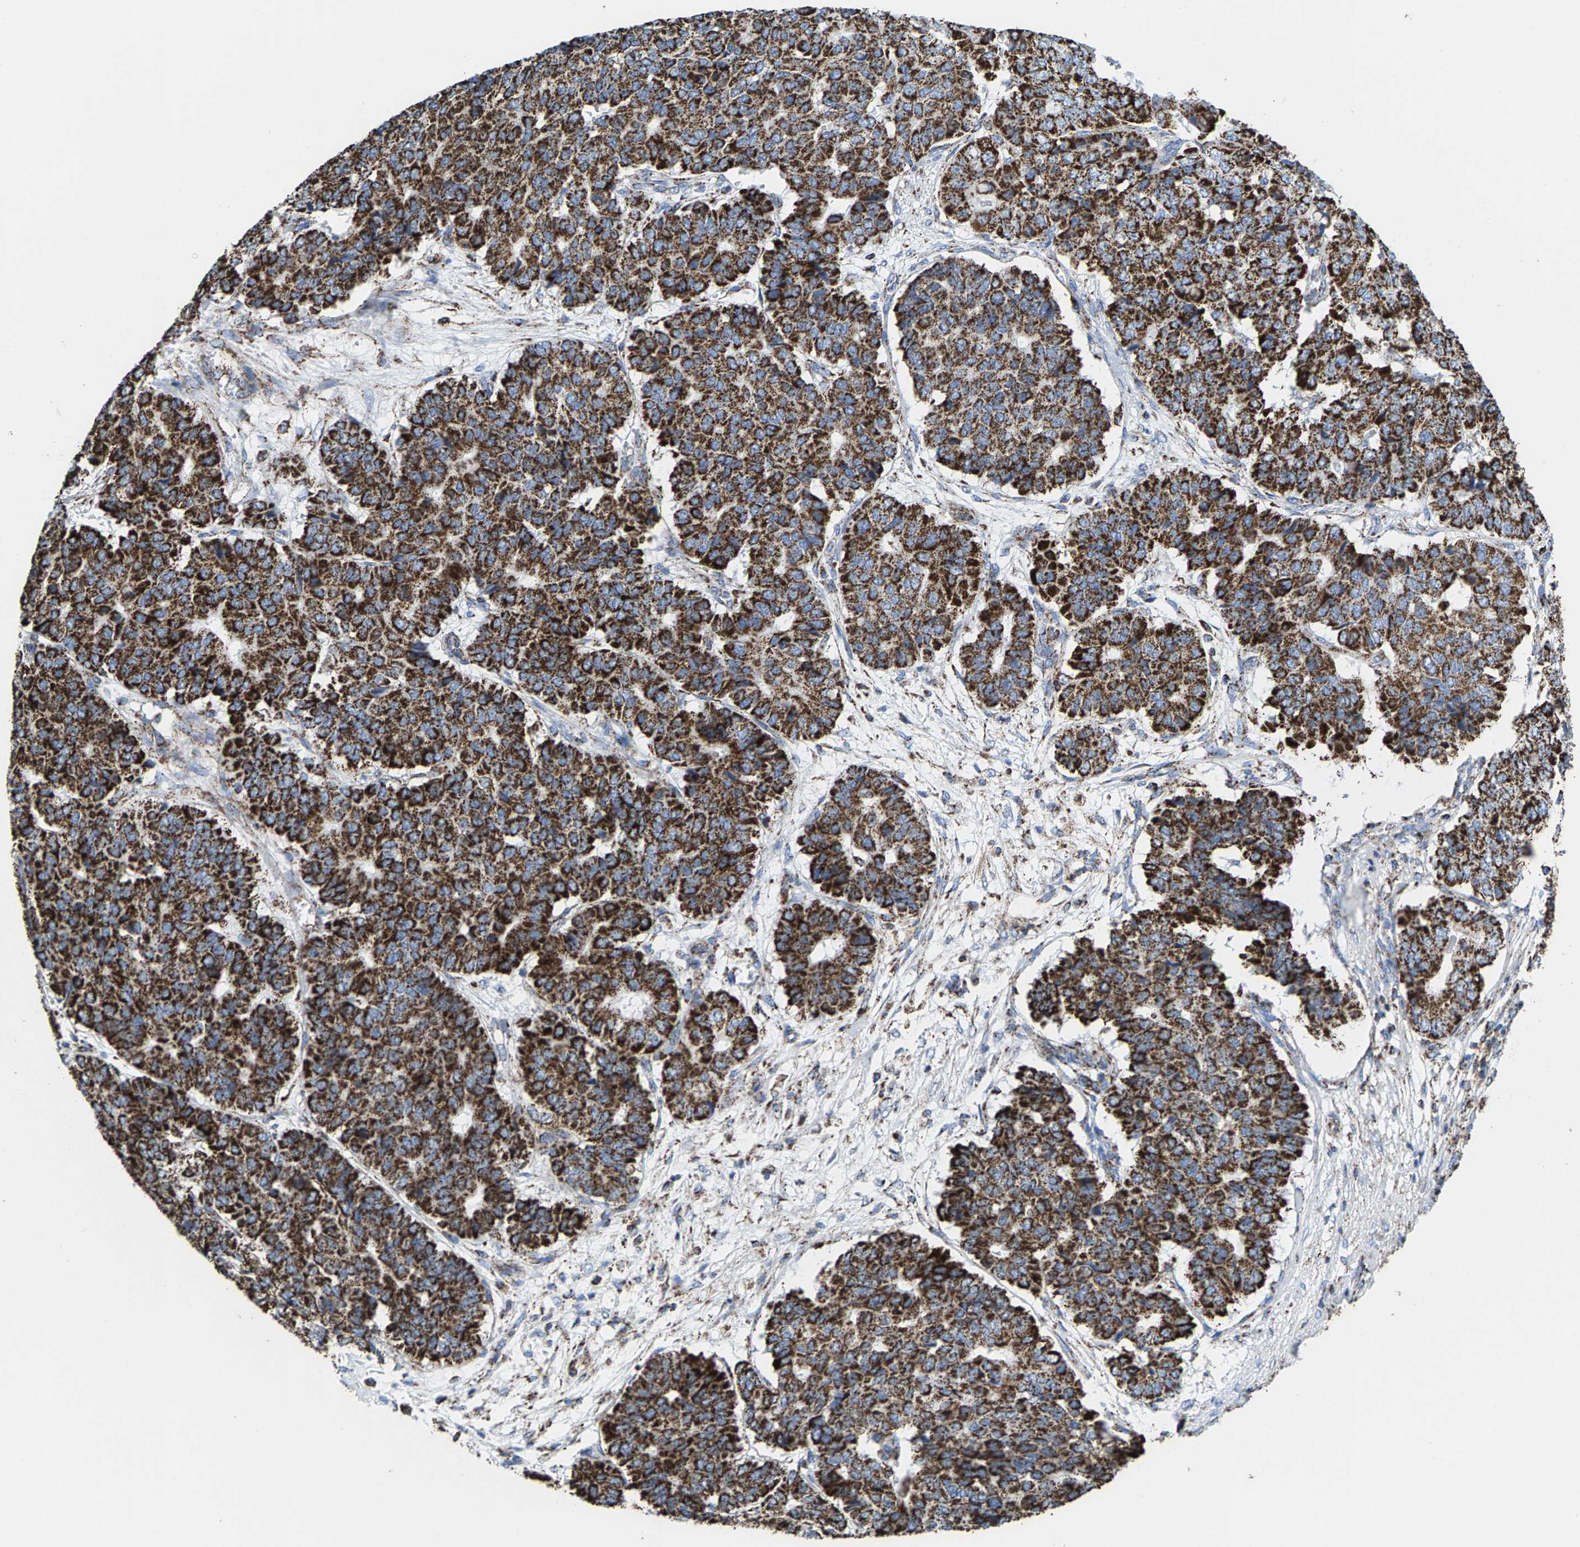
{"staining": {"intensity": "strong", "quantity": ">75%", "location": "cytoplasmic/membranous"}, "tissue": "pancreatic cancer", "cell_type": "Tumor cells", "image_type": "cancer", "snomed": [{"axis": "morphology", "description": "Adenocarcinoma, NOS"}, {"axis": "topography", "description": "Pancreas"}], "caption": "IHC staining of pancreatic adenocarcinoma, which exhibits high levels of strong cytoplasmic/membranous positivity in approximately >75% of tumor cells indicating strong cytoplasmic/membranous protein positivity. The staining was performed using DAB (brown) for protein detection and nuclei were counterstained in hematoxylin (blue).", "gene": "ECHS1", "patient": {"sex": "male", "age": 50}}